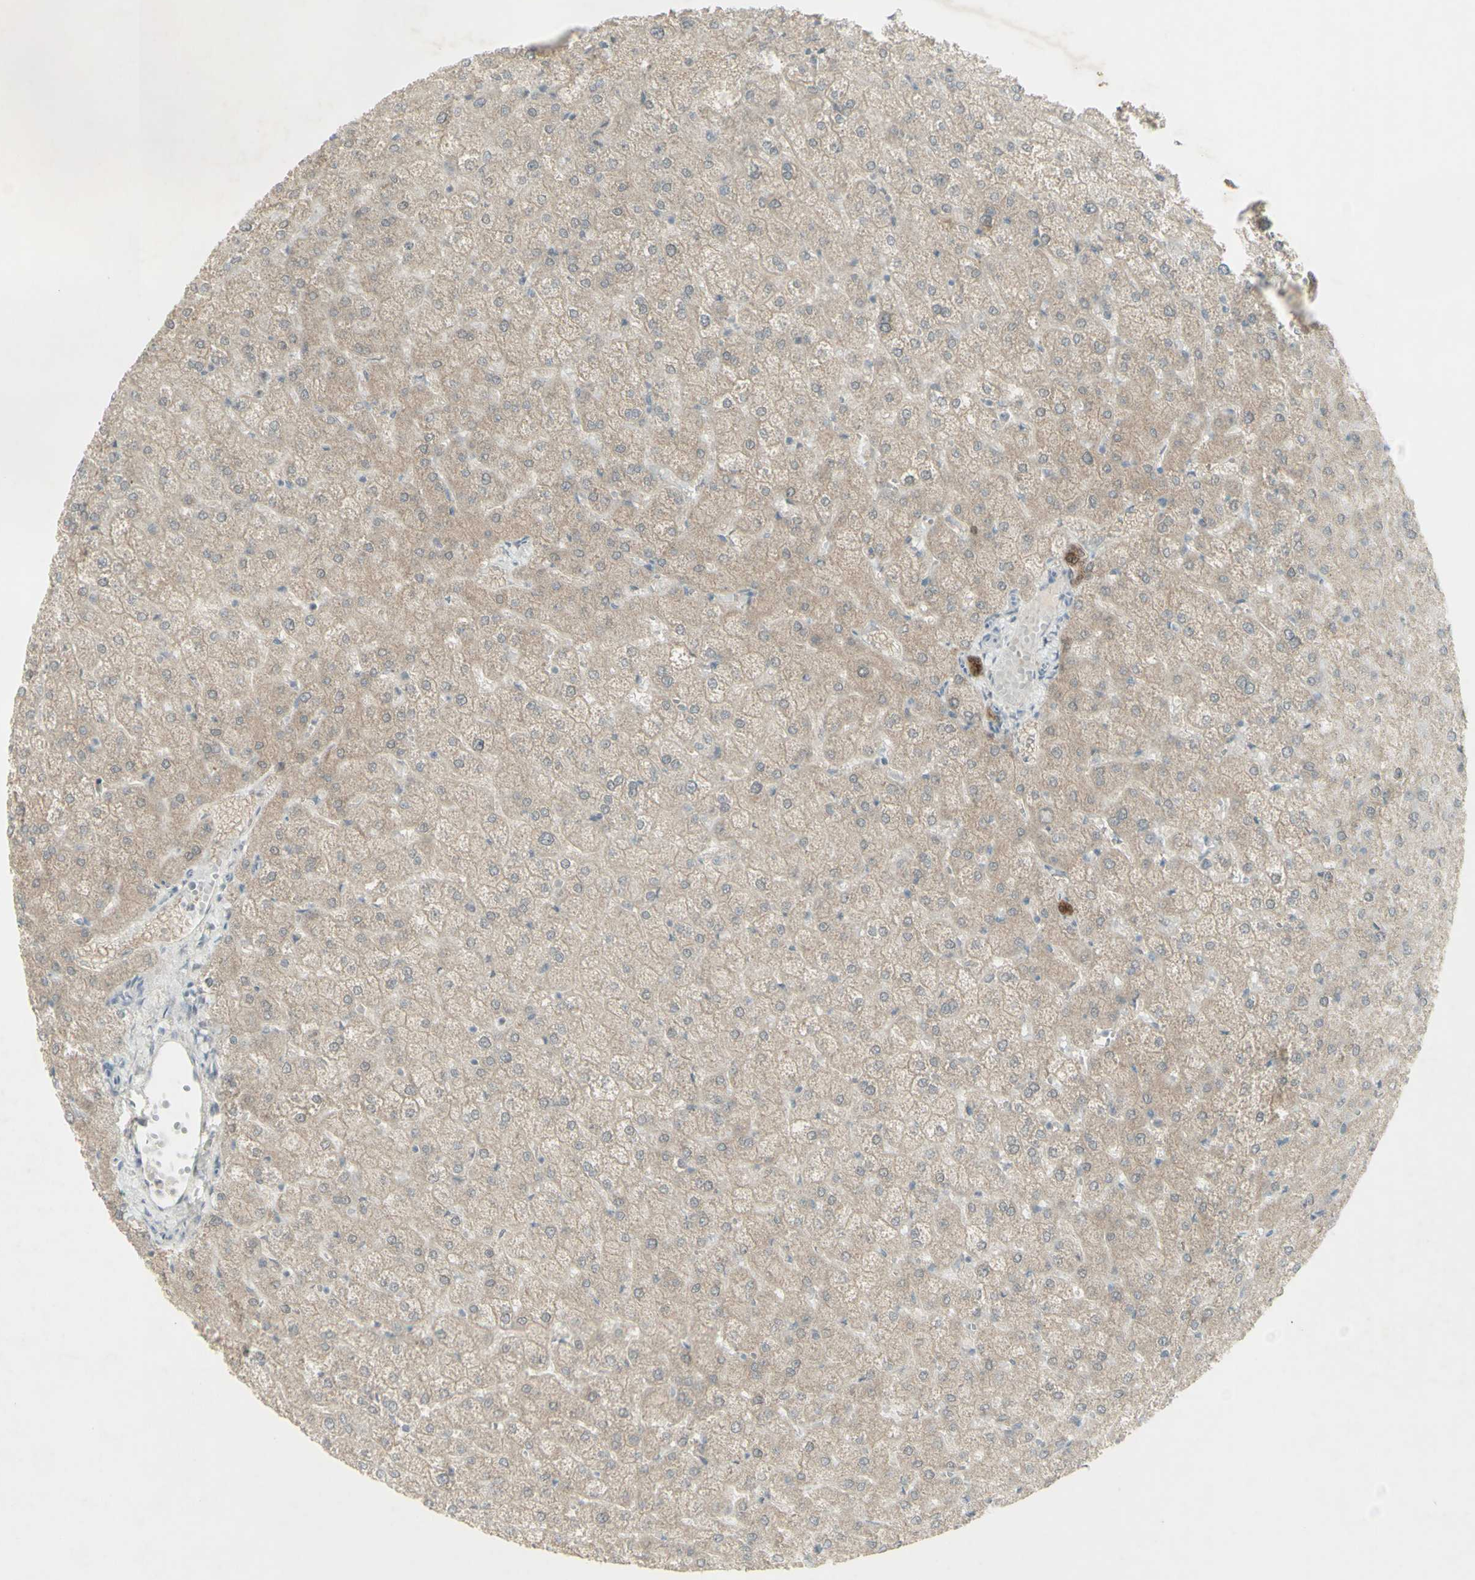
{"staining": {"intensity": "strong", "quantity": ">75%", "location": "cytoplasmic/membranous"}, "tissue": "liver", "cell_type": "Cholangiocytes", "image_type": "normal", "snomed": [{"axis": "morphology", "description": "Normal tissue, NOS"}, {"axis": "topography", "description": "Liver"}], "caption": "Immunohistochemical staining of normal liver demonstrates strong cytoplasmic/membranous protein expression in approximately >75% of cholangiocytes.", "gene": "C1orf116", "patient": {"sex": "female", "age": 32}}